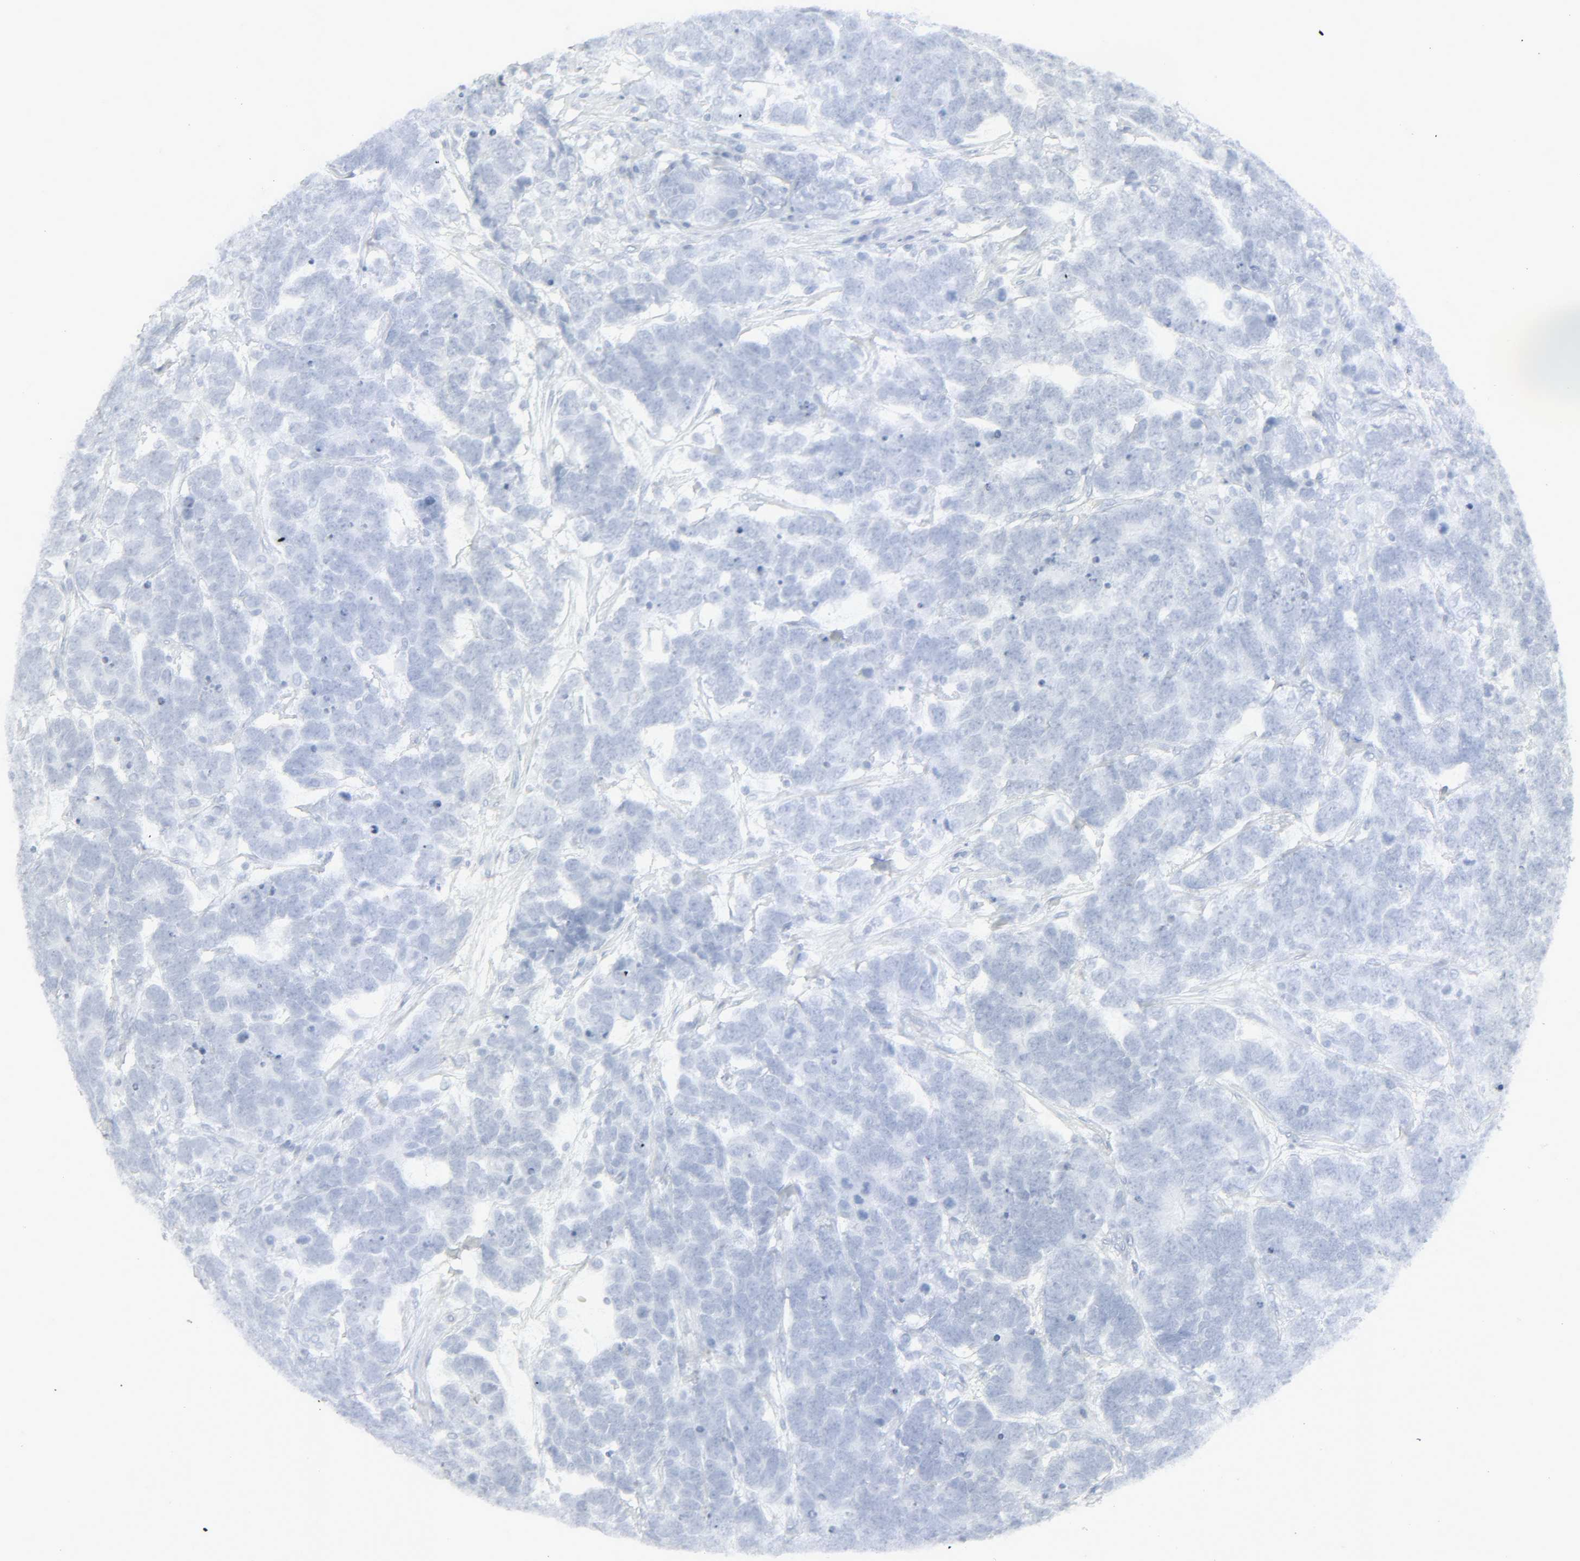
{"staining": {"intensity": "negative", "quantity": "none", "location": "none"}, "tissue": "testis cancer", "cell_type": "Tumor cells", "image_type": "cancer", "snomed": [{"axis": "morphology", "description": "Carcinoma, Embryonal, NOS"}, {"axis": "topography", "description": "Testis"}], "caption": "A high-resolution photomicrograph shows immunohistochemistry (IHC) staining of testis cancer, which displays no significant staining in tumor cells. The staining was performed using DAB to visualize the protein expression in brown, while the nuclei were stained in blue with hematoxylin (Magnification: 20x).", "gene": "ZBTB16", "patient": {"sex": "male", "age": 26}}